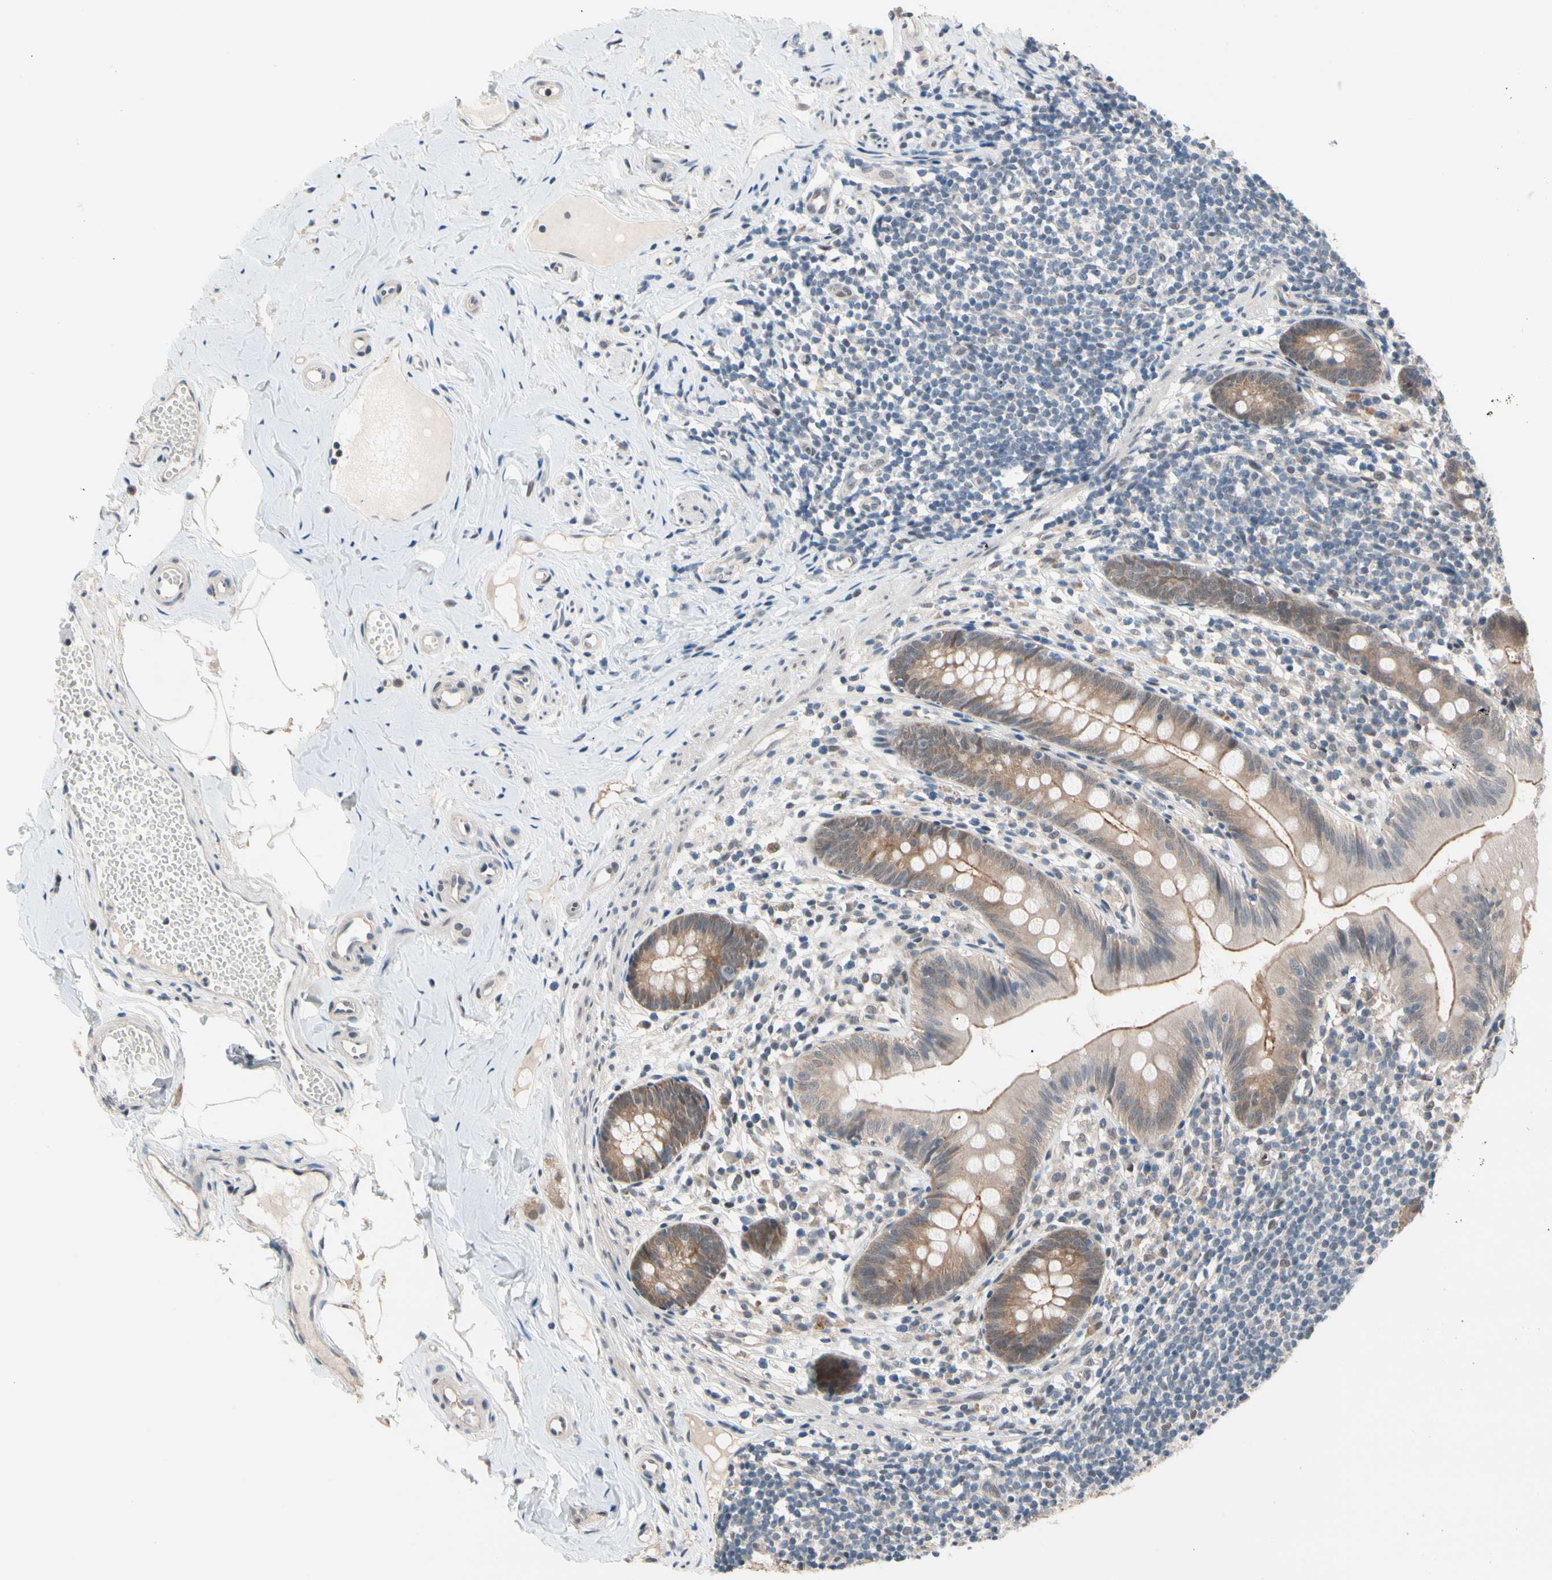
{"staining": {"intensity": "moderate", "quantity": ">75%", "location": "cytoplasmic/membranous,nuclear"}, "tissue": "appendix", "cell_type": "Glandular cells", "image_type": "normal", "snomed": [{"axis": "morphology", "description": "Normal tissue, NOS"}, {"axis": "topography", "description": "Appendix"}], "caption": "Appendix was stained to show a protein in brown. There is medium levels of moderate cytoplasmic/membranous,nuclear staining in about >75% of glandular cells. Ihc stains the protein of interest in brown and the nuclei are stained blue.", "gene": "NGEF", "patient": {"sex": "male", "age": 52}}